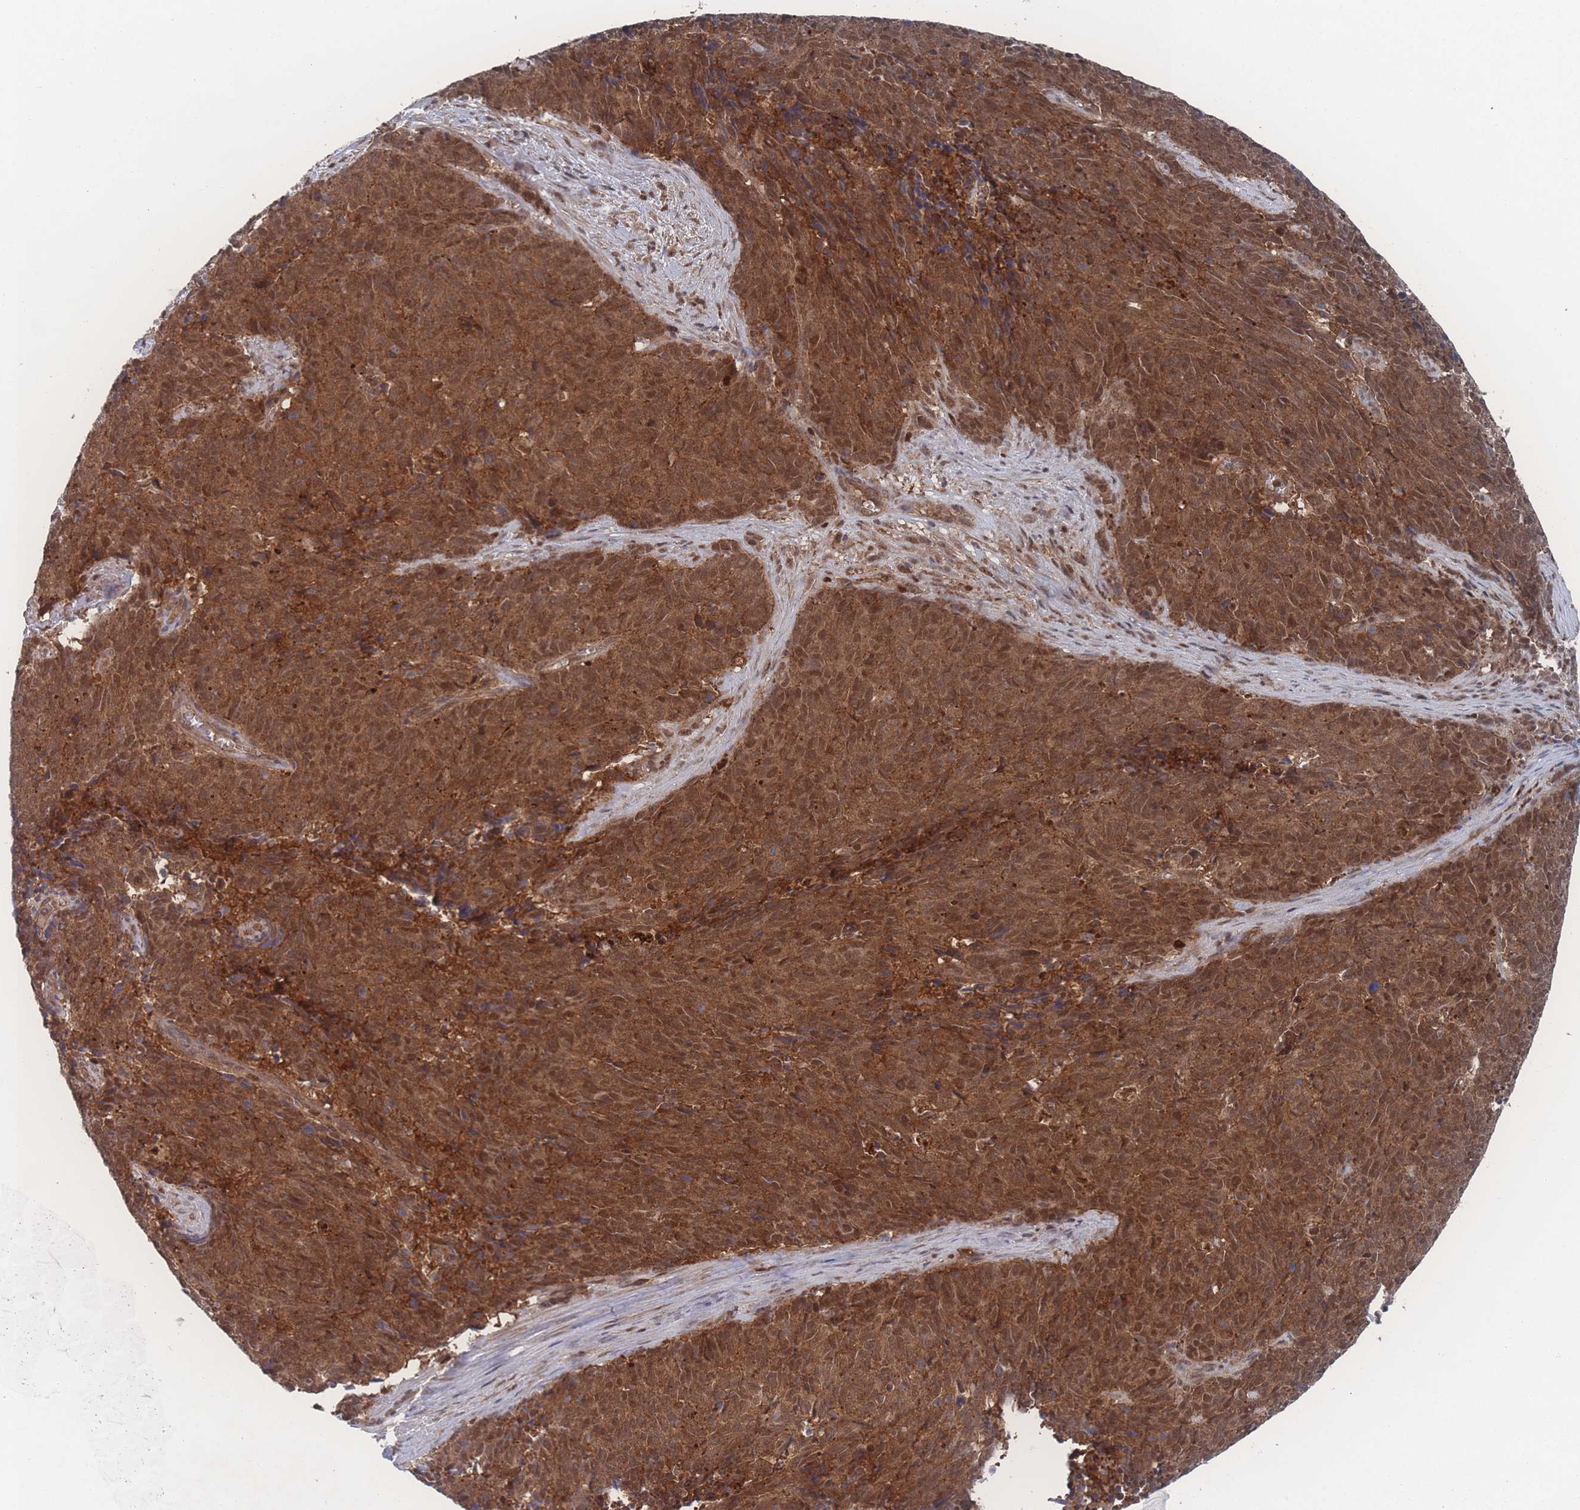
{"staining": {"intensity": "moderate", "quantity": ">75%", "location": "cytoplasmic/membranous,nuclear"}, "tissue": "cervical cancer", "cell_type": "Tumor cells", "image_type": "cancer", "snomed": [{"axis": "morphology", "description": "Squamous cell carcinoma, NOS"}, {"axis": "topography", "description": "Cervix"}], "caption": "An image showing moderate cytoplasmic/membranous and nuclear positivity in about >75% of tumor cells in squamous cell carcinoma (cervical), as visualized by brown immunohistochemical staining.", "gene": "PSMA1", "patient": {"sex": "female", "age": 29}}